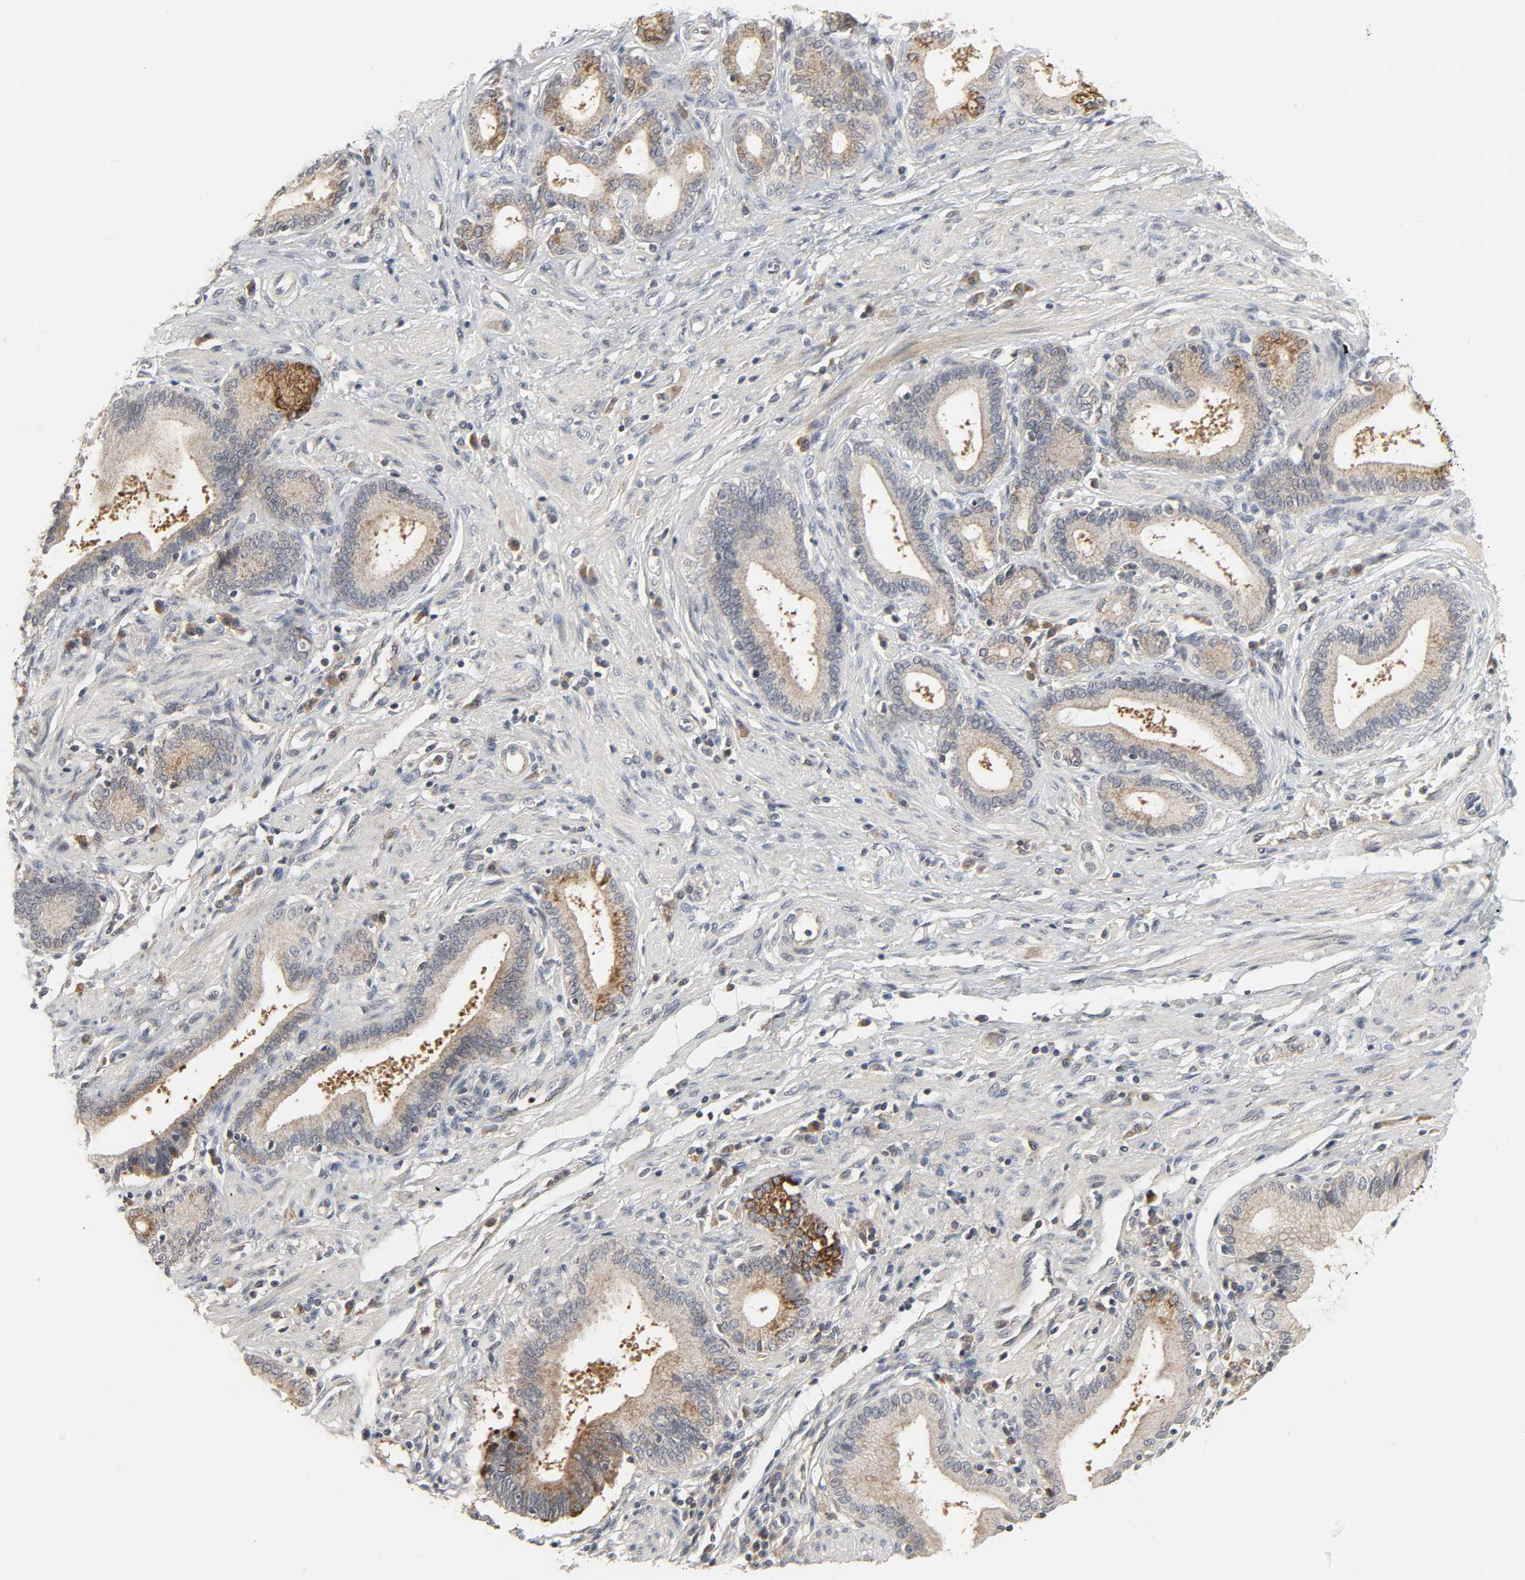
{"staining": {"intensity": "moderate", "quantity": ">75%", "location": "cytoplasmic/membranous"}, "tissue": "pancreatic cancer", "cell_type": "Tumor cells", "image_type": "cancer", "snomed": [{"axis": "morphology", "description": "Adenocarcinoma, NOS"}, {"axis": "topography", "description": "Pancreas"}], "caption": "This image reveals immunohistochemistry (IHC) staining of pancreatic cancer (adenocarcinoma), with medium moderate cytoplasmic/membranous expression in about >75% of tumor cells.", "gene": "CLIP1", "patient": {"sex": "female", "age": 48}}